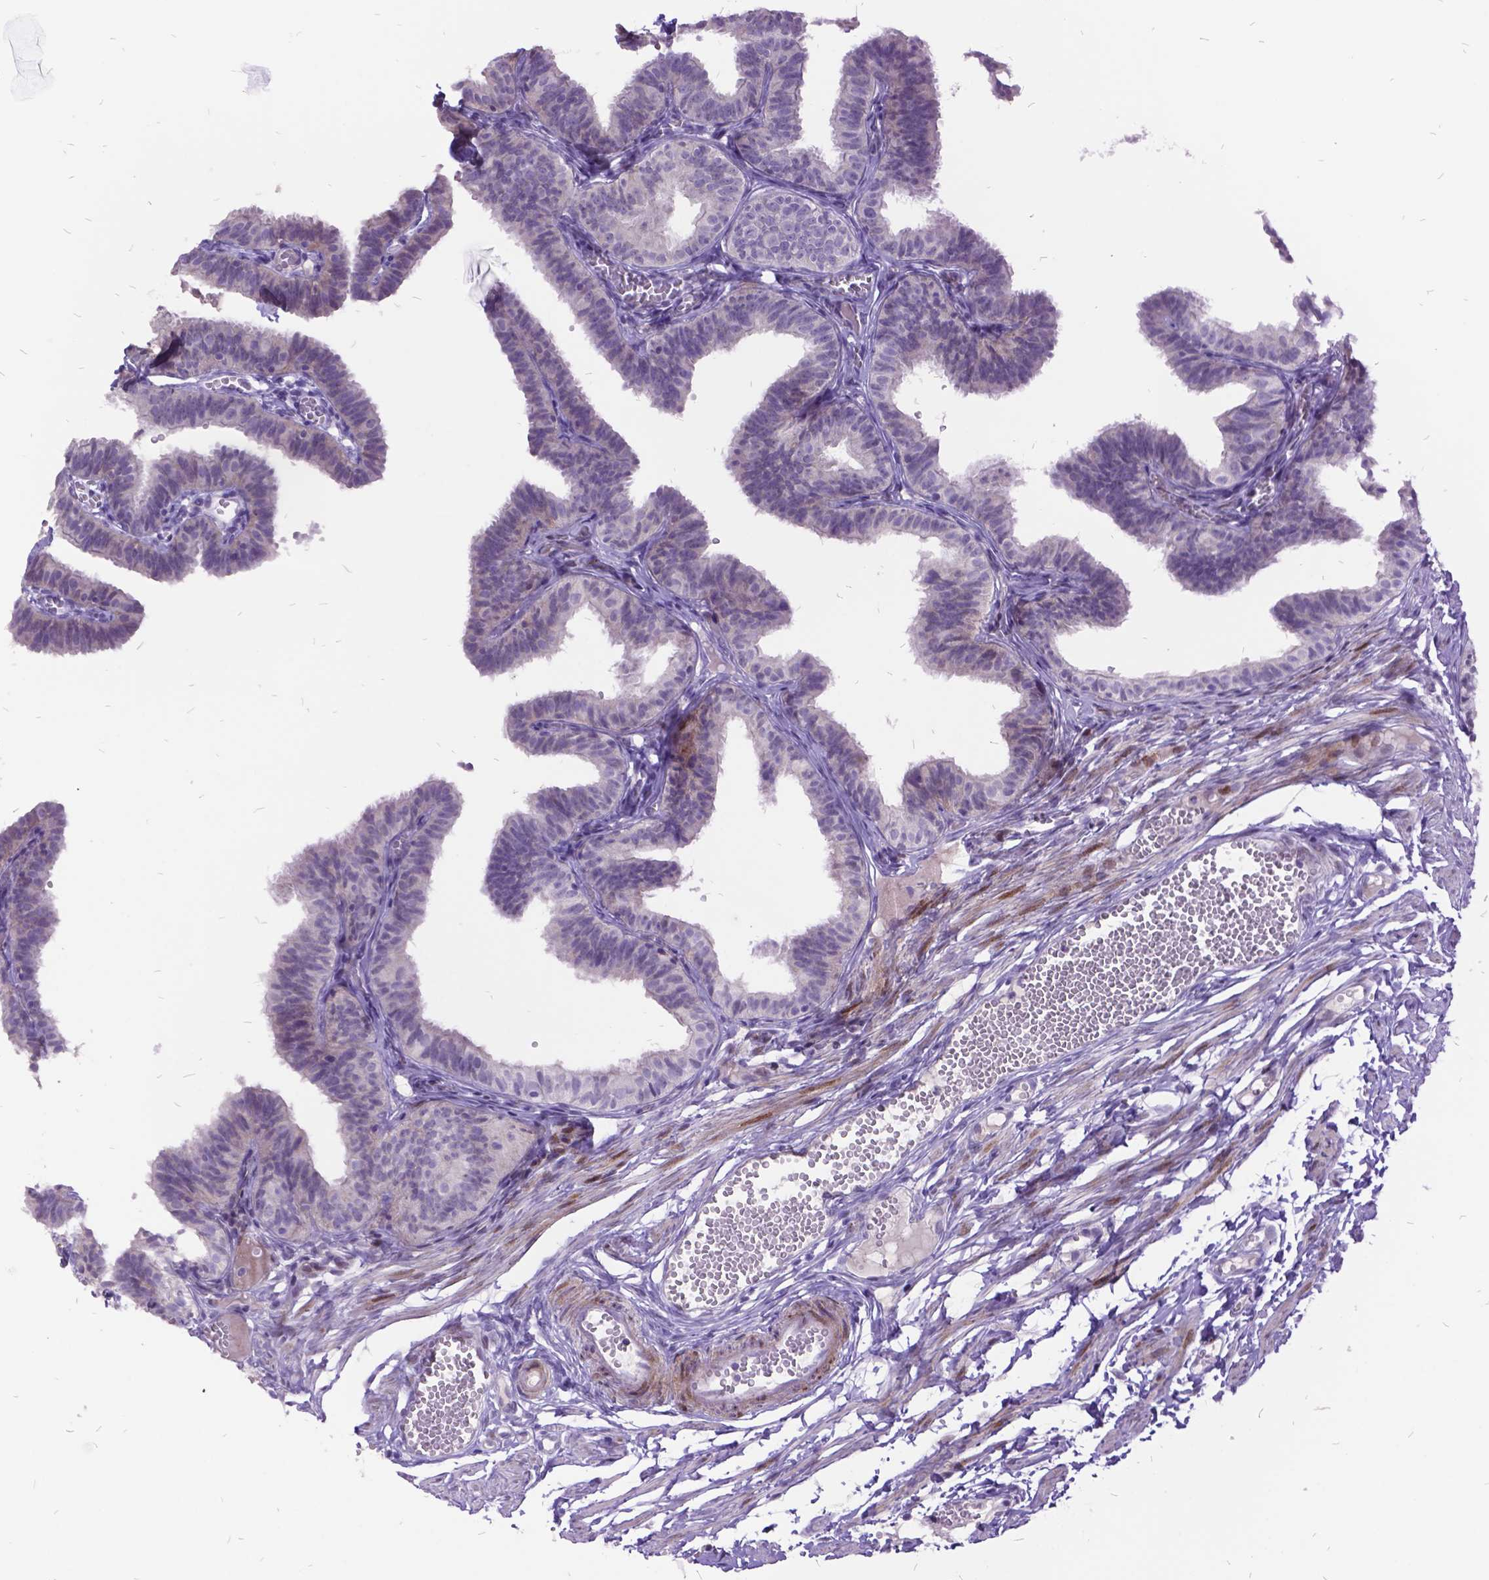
{"staining": {"intensity": "weak", "quantity": "25%-75%", "location": "cytoplasmic/membranous"}, "tissue": "fallopian tube", "cell_type": "Glandular cells", "image_type": "normal", "snomed": [{"axis": "morphology", "description": "Normal tissue, NOS"}, {"axis": "topography", "description": "Fallopian tube"}], "caption": "This micrograph reveals benign fallopian tube stained with immunohistochemistry (IHC) to label a protein in brown. The cytoplasmic/membranous of glandular cells show weak positivity for the protein. Nuclei are counter-stained blue.", "gene": "ITGB6", "patient": {"sex": "female", "age": 25}}